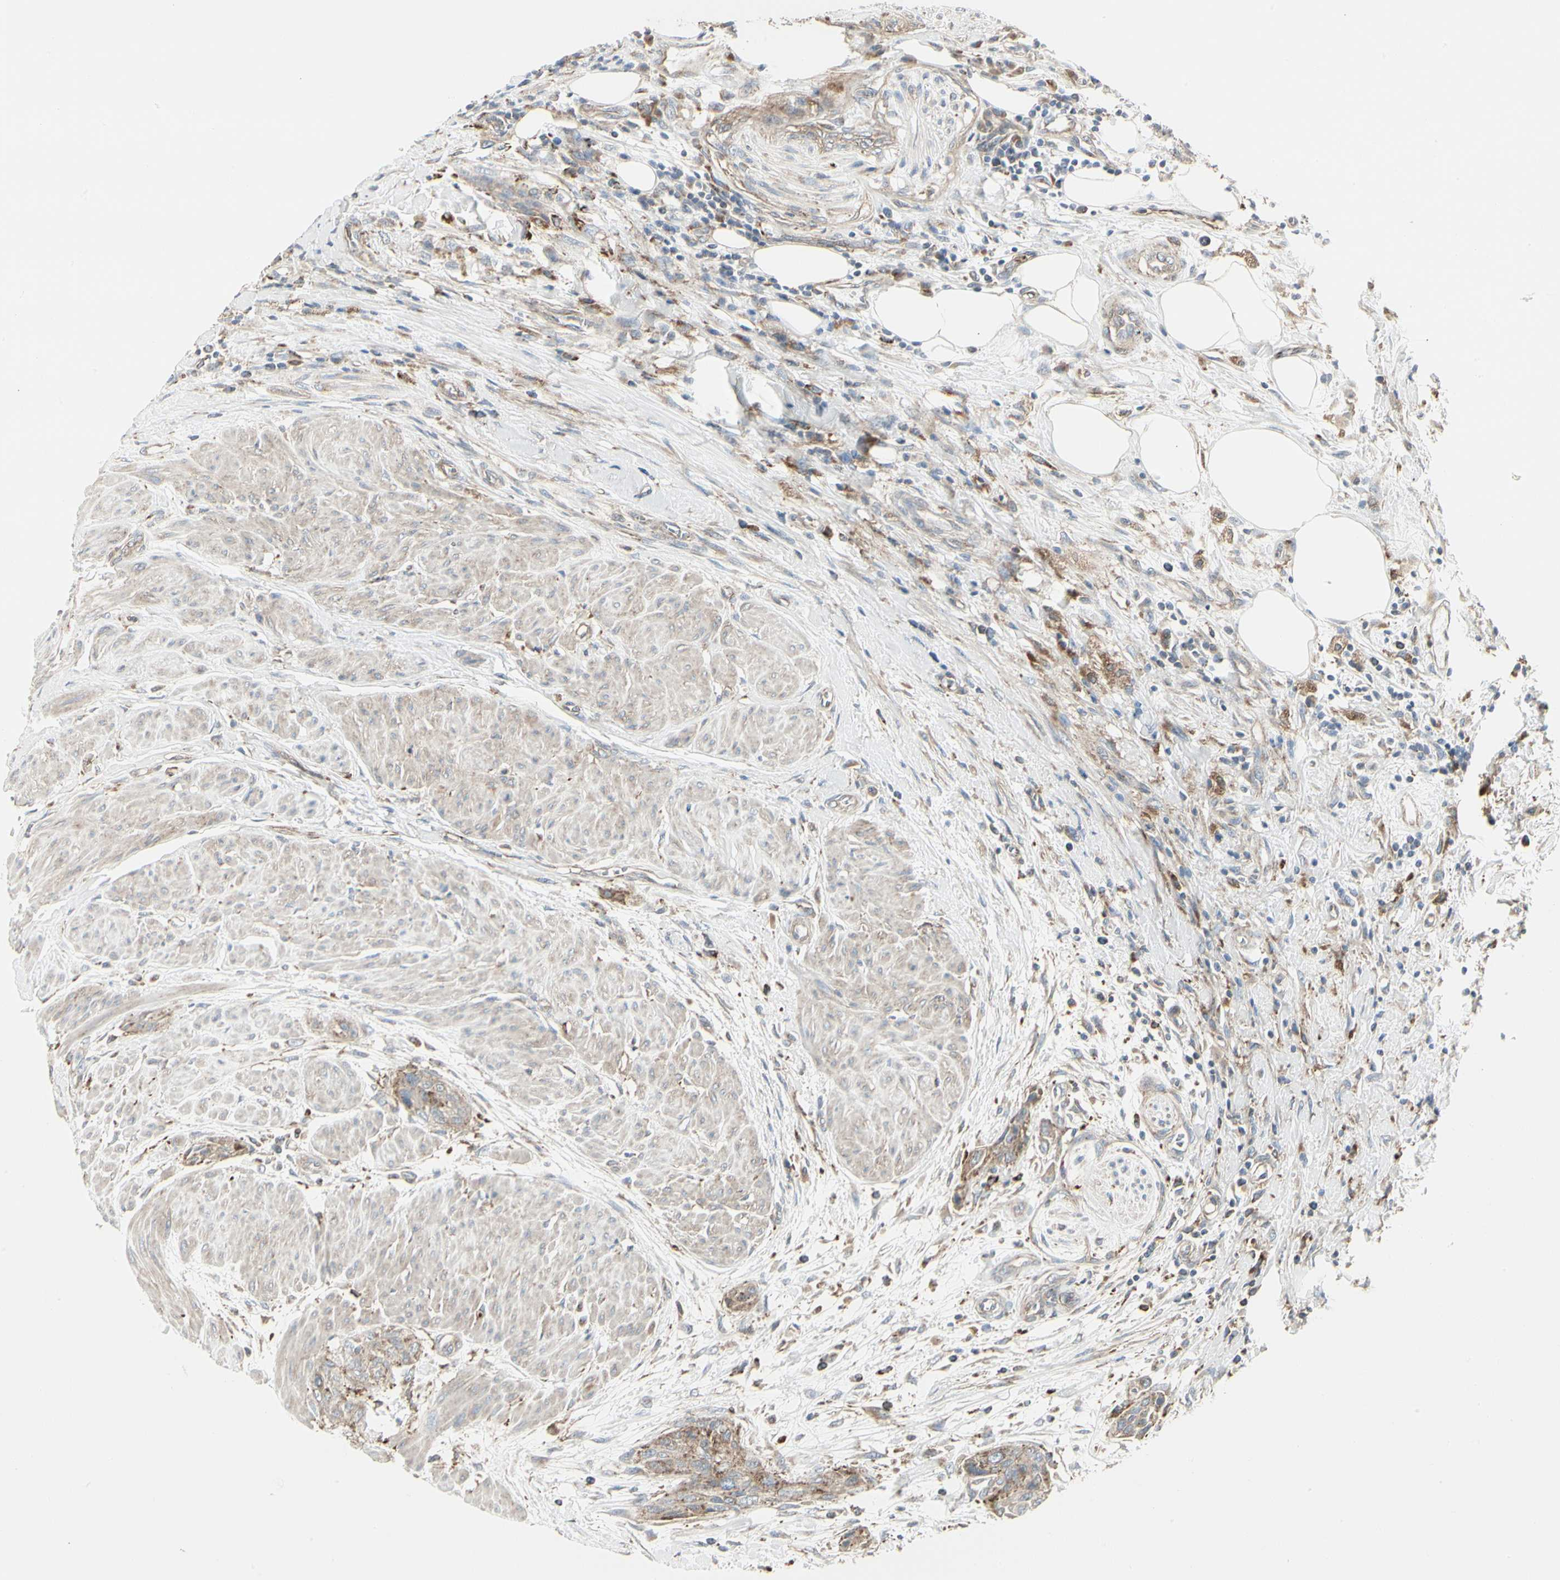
{"staining": {"intensity": "moderate", "quantity": "<25%", "location": "cytoplasmic/membranous"}, "tissue": "urothelial cancer", "cell_type": "Tumor cells", "image_type": "cancer", "snomed": [{"axis": "morphology", "description": "Urothelial carcinoma, High grade"}, {"axis": "topography", "description": "Urinary bladder"}], "caption": "DAB (3,3'-diaminobenzidine) immunohistochemical staining of human urothelial carcinoma (high-grade) shows moderate cytoplasmic/membranous protein expression in approximately <25% of tumor cells. Using DAB (brown) and hematoxylin (blue) stains, captured at high magnification using brightfield microscopy.", "gene": "ATP6V1B2", "patient": {"sex": "male", "age": 35}}